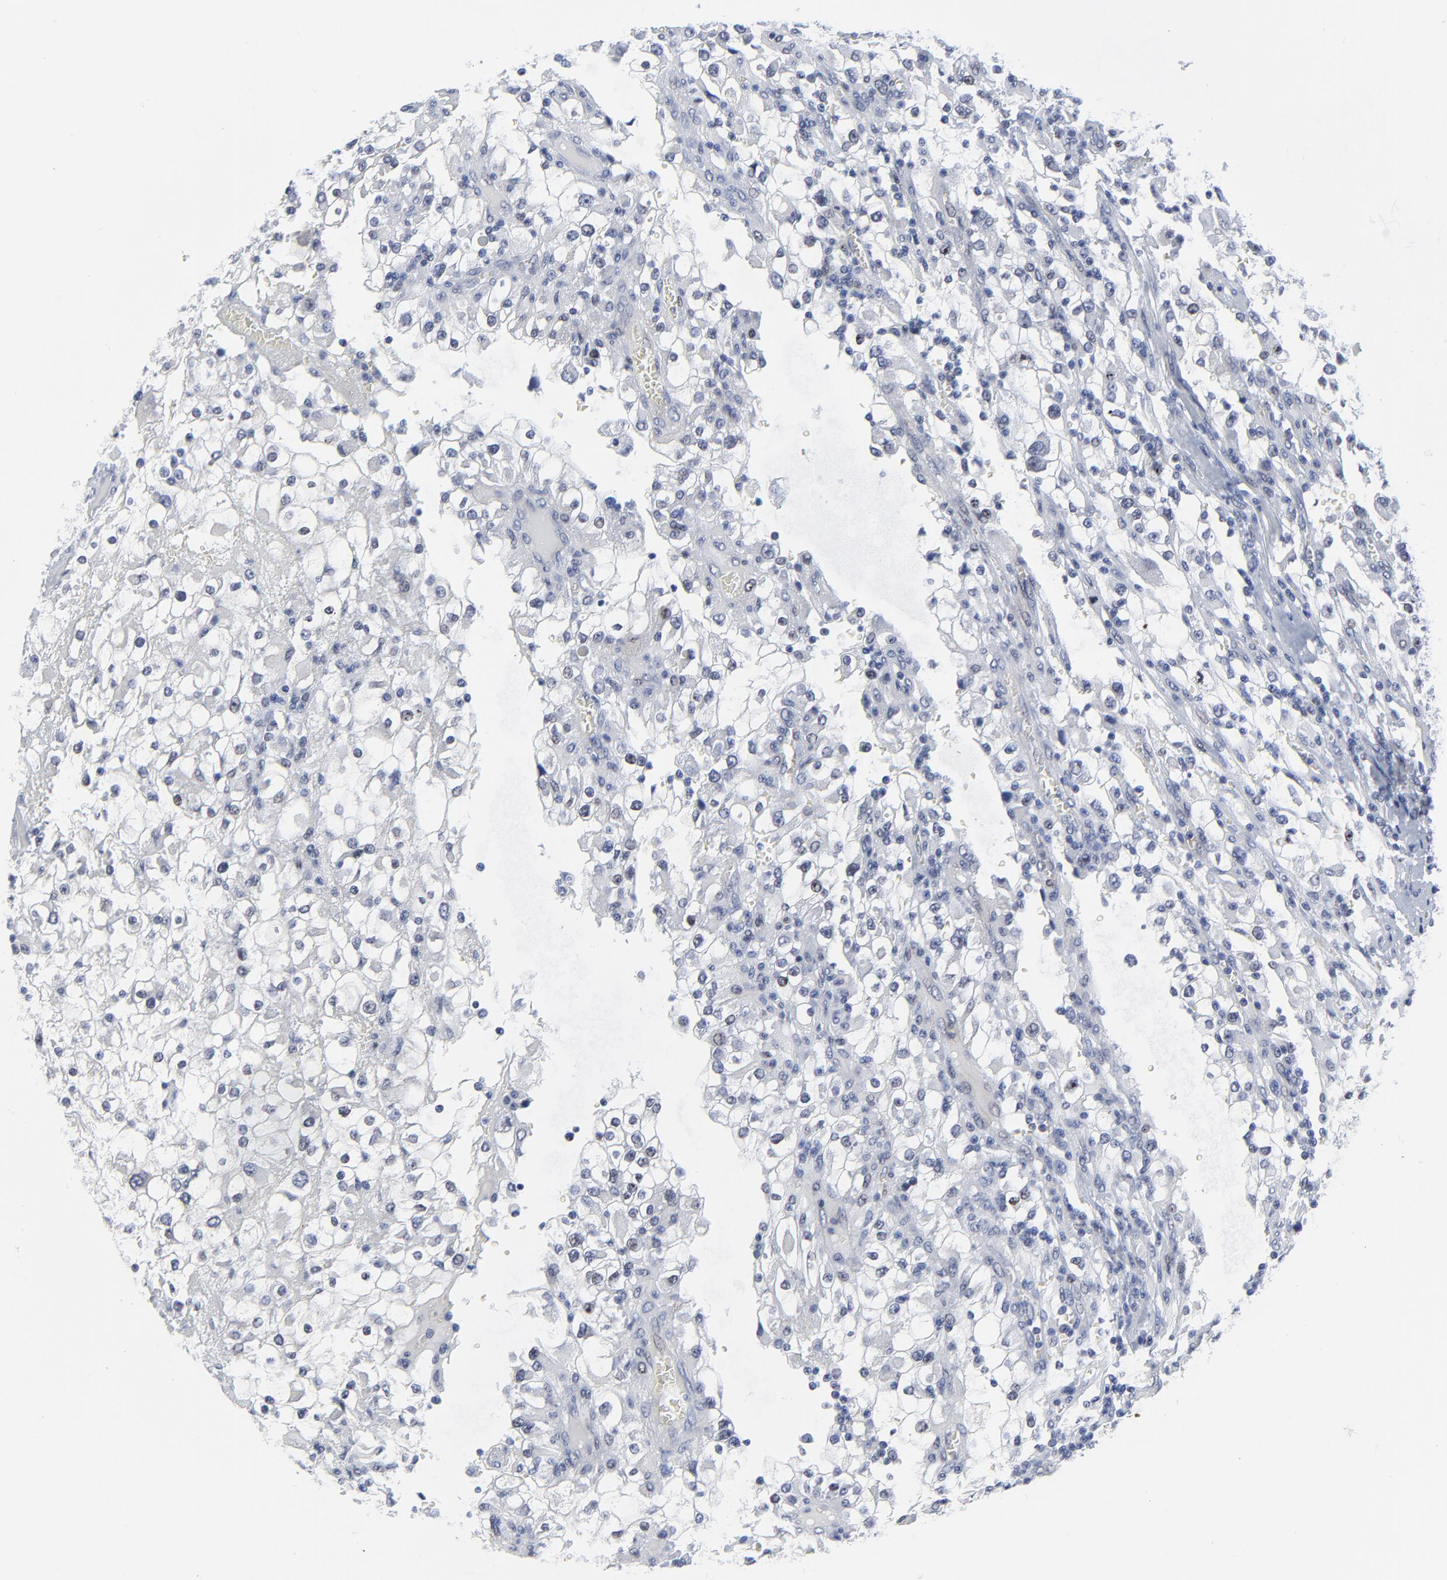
{"staining": {"intensity": "negative", "quantity": "none", "location": "none"}, "tissue": "renal cancer", "cell_type": "Tumor cells", "image_type": "cancer", "snomed": [{"axis": "morphology", "description": "Adenocarcinoma, NOS"}, {"axis": "topography", "description": "Kidney"}], "caption": "Renal cancer stained for a protein using IHC exhibits no expression tumor cells.", "gene": "ZNF589", "patient": {"sex": "female", "age": 52}}